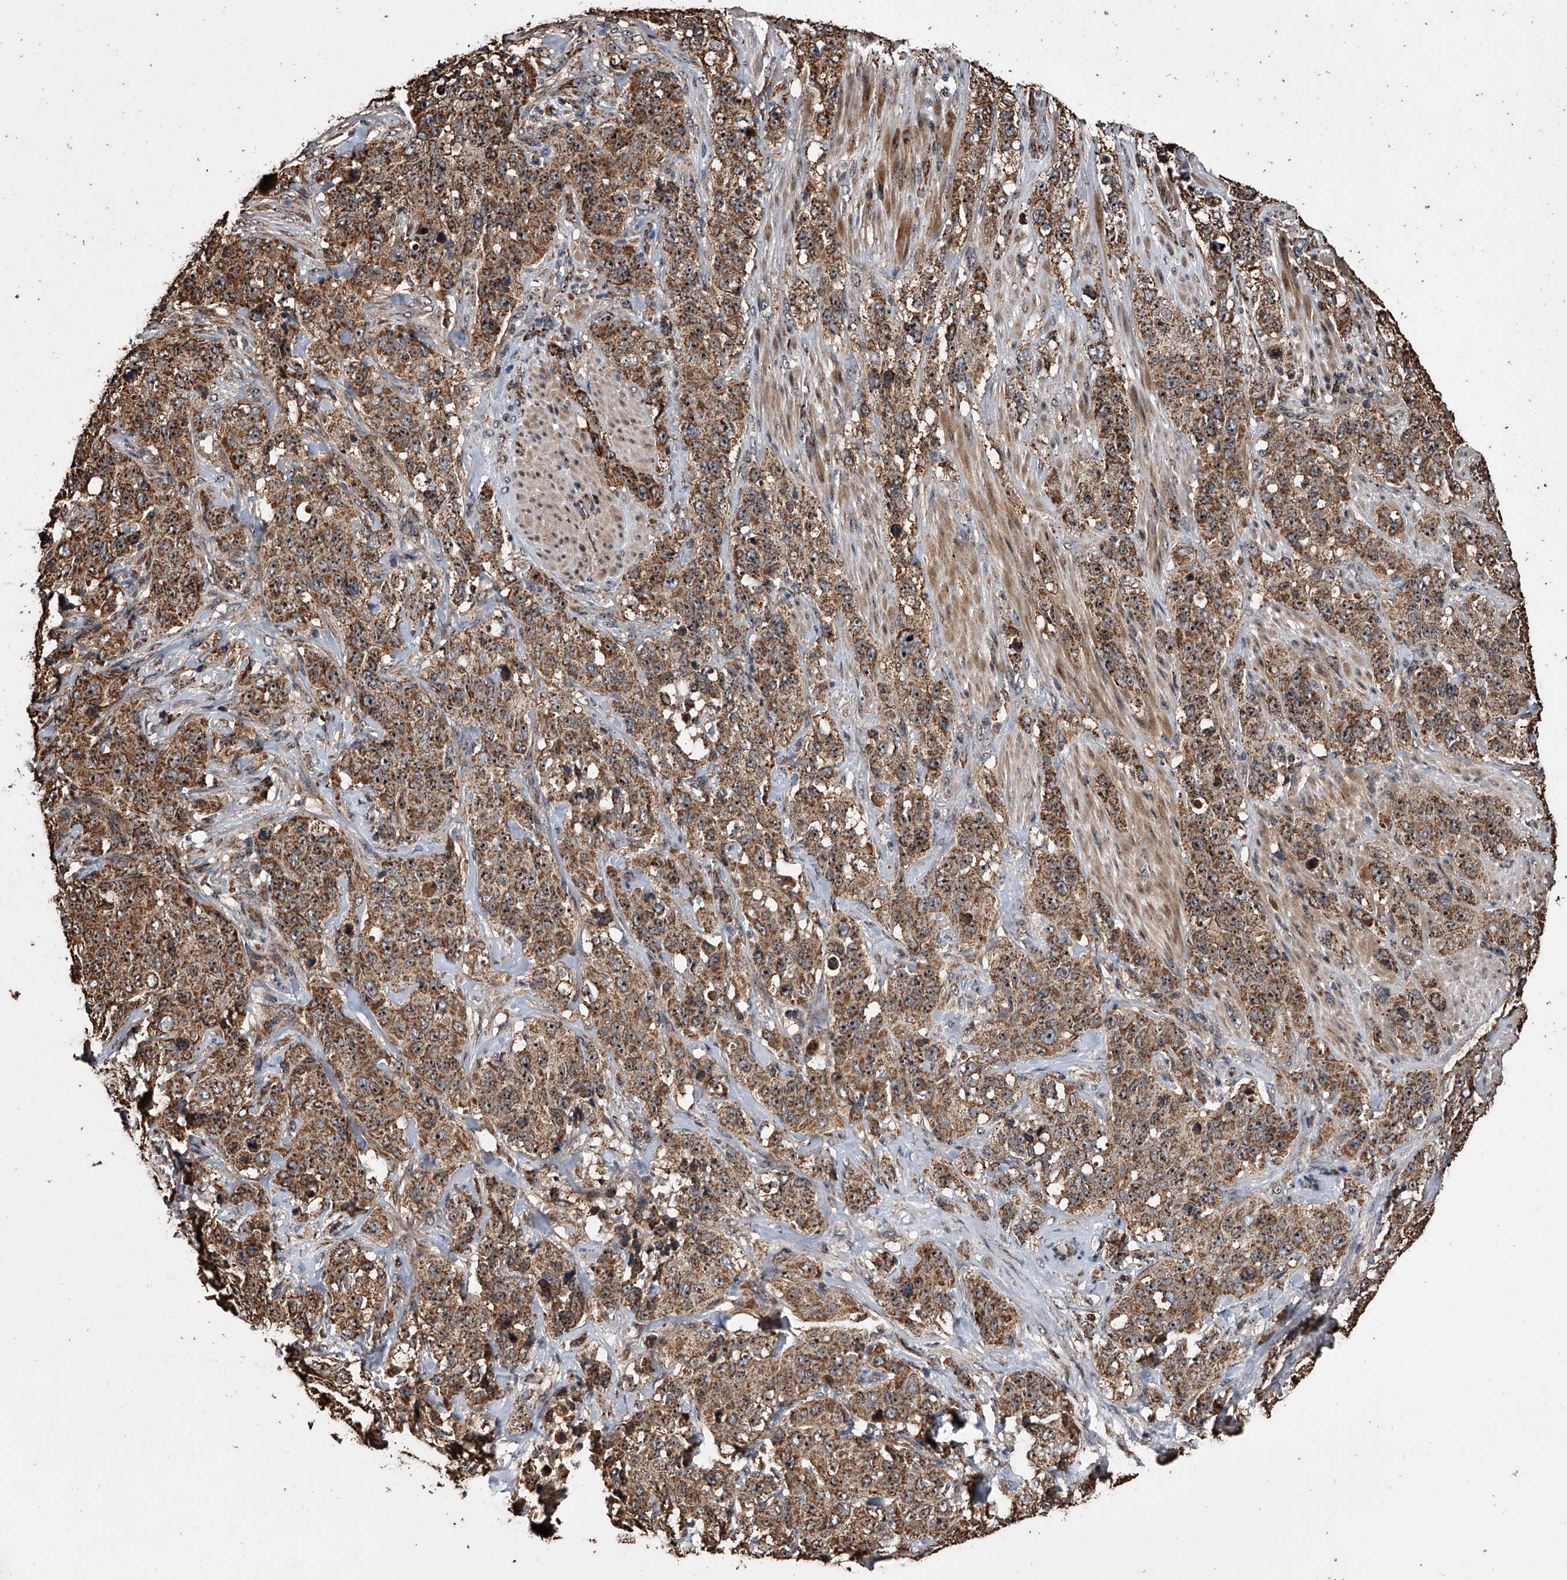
{"staining": {"intensity": "strong", "quantity": ">75%", "location": "cytoplasmic/membranous"}, "tissue": "stomach cancer", "cell_type": "Tumor cells", "image_type": "cancer", "snomed": [{"axis": "morphology", "description": "Adenocarcinoma, NOS"}, {"axis": "topography", "description": "Stomach"}], "caption": "There is high levels of strong cytoplasmic/membranous positivity in tumor cells of stomach cancer (adenocarcinoma), as demonstrated by immunohistochemical staining (brown color).", "gene": "SMPDL3A", "patient": {"sex": "male", "age": 48}}